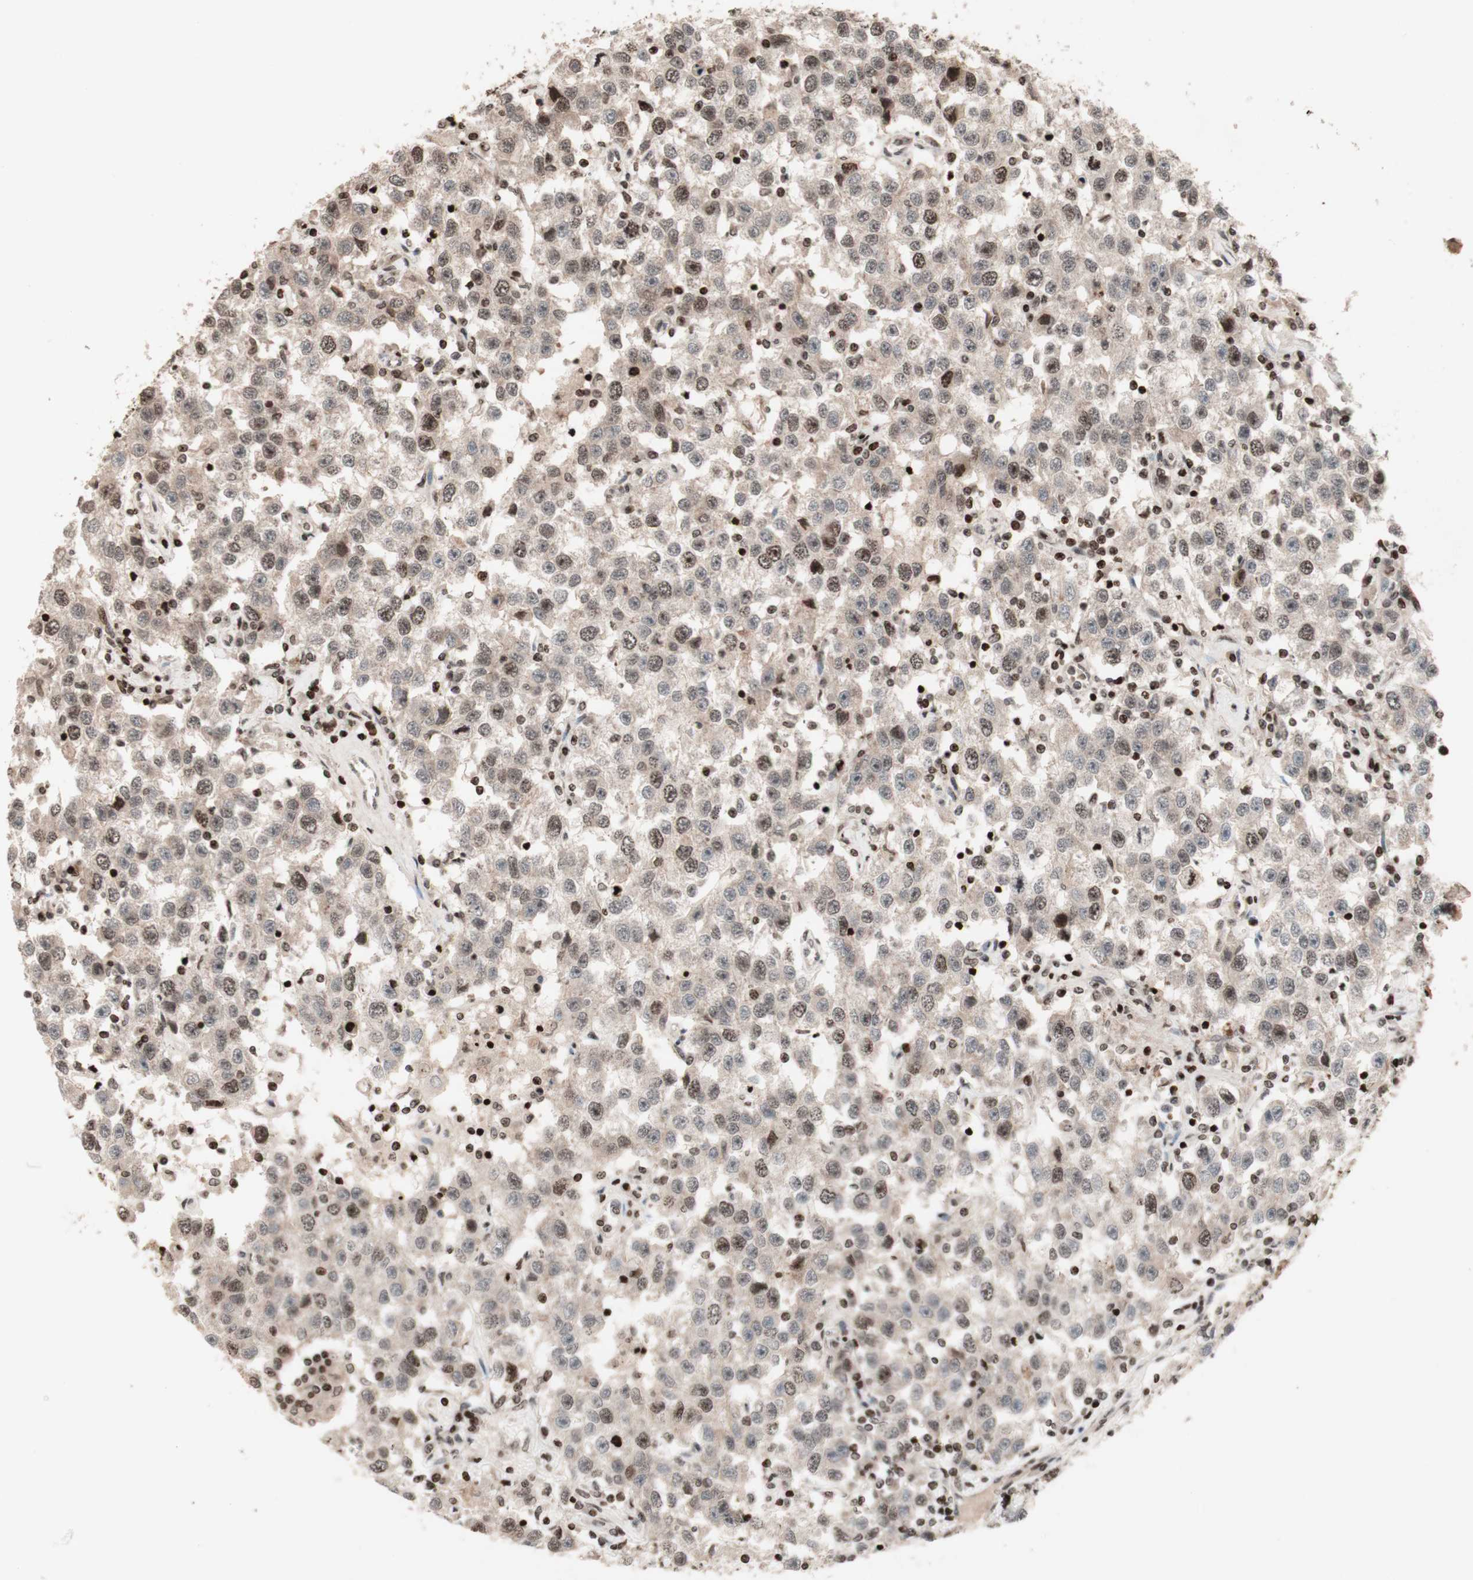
{"staining": {"intensity": "weak", "quantity": "<25%", "location": "none"}, "tissue": "testis cancer", "cell_type": "Tumor cells", "image_type": "cancer", "snomed": [{"axis": "morphology", "description": "Seminoma, NOS"}, {"axis": "topography", "description": "Testis"}], "caption": "This is an immunohistochemistry photomicrograph of human testis cancer (seminoma). There is no staining in tumor cells.", "gene": "POLA1", "patient": {"sex": "male", "age": 41}}